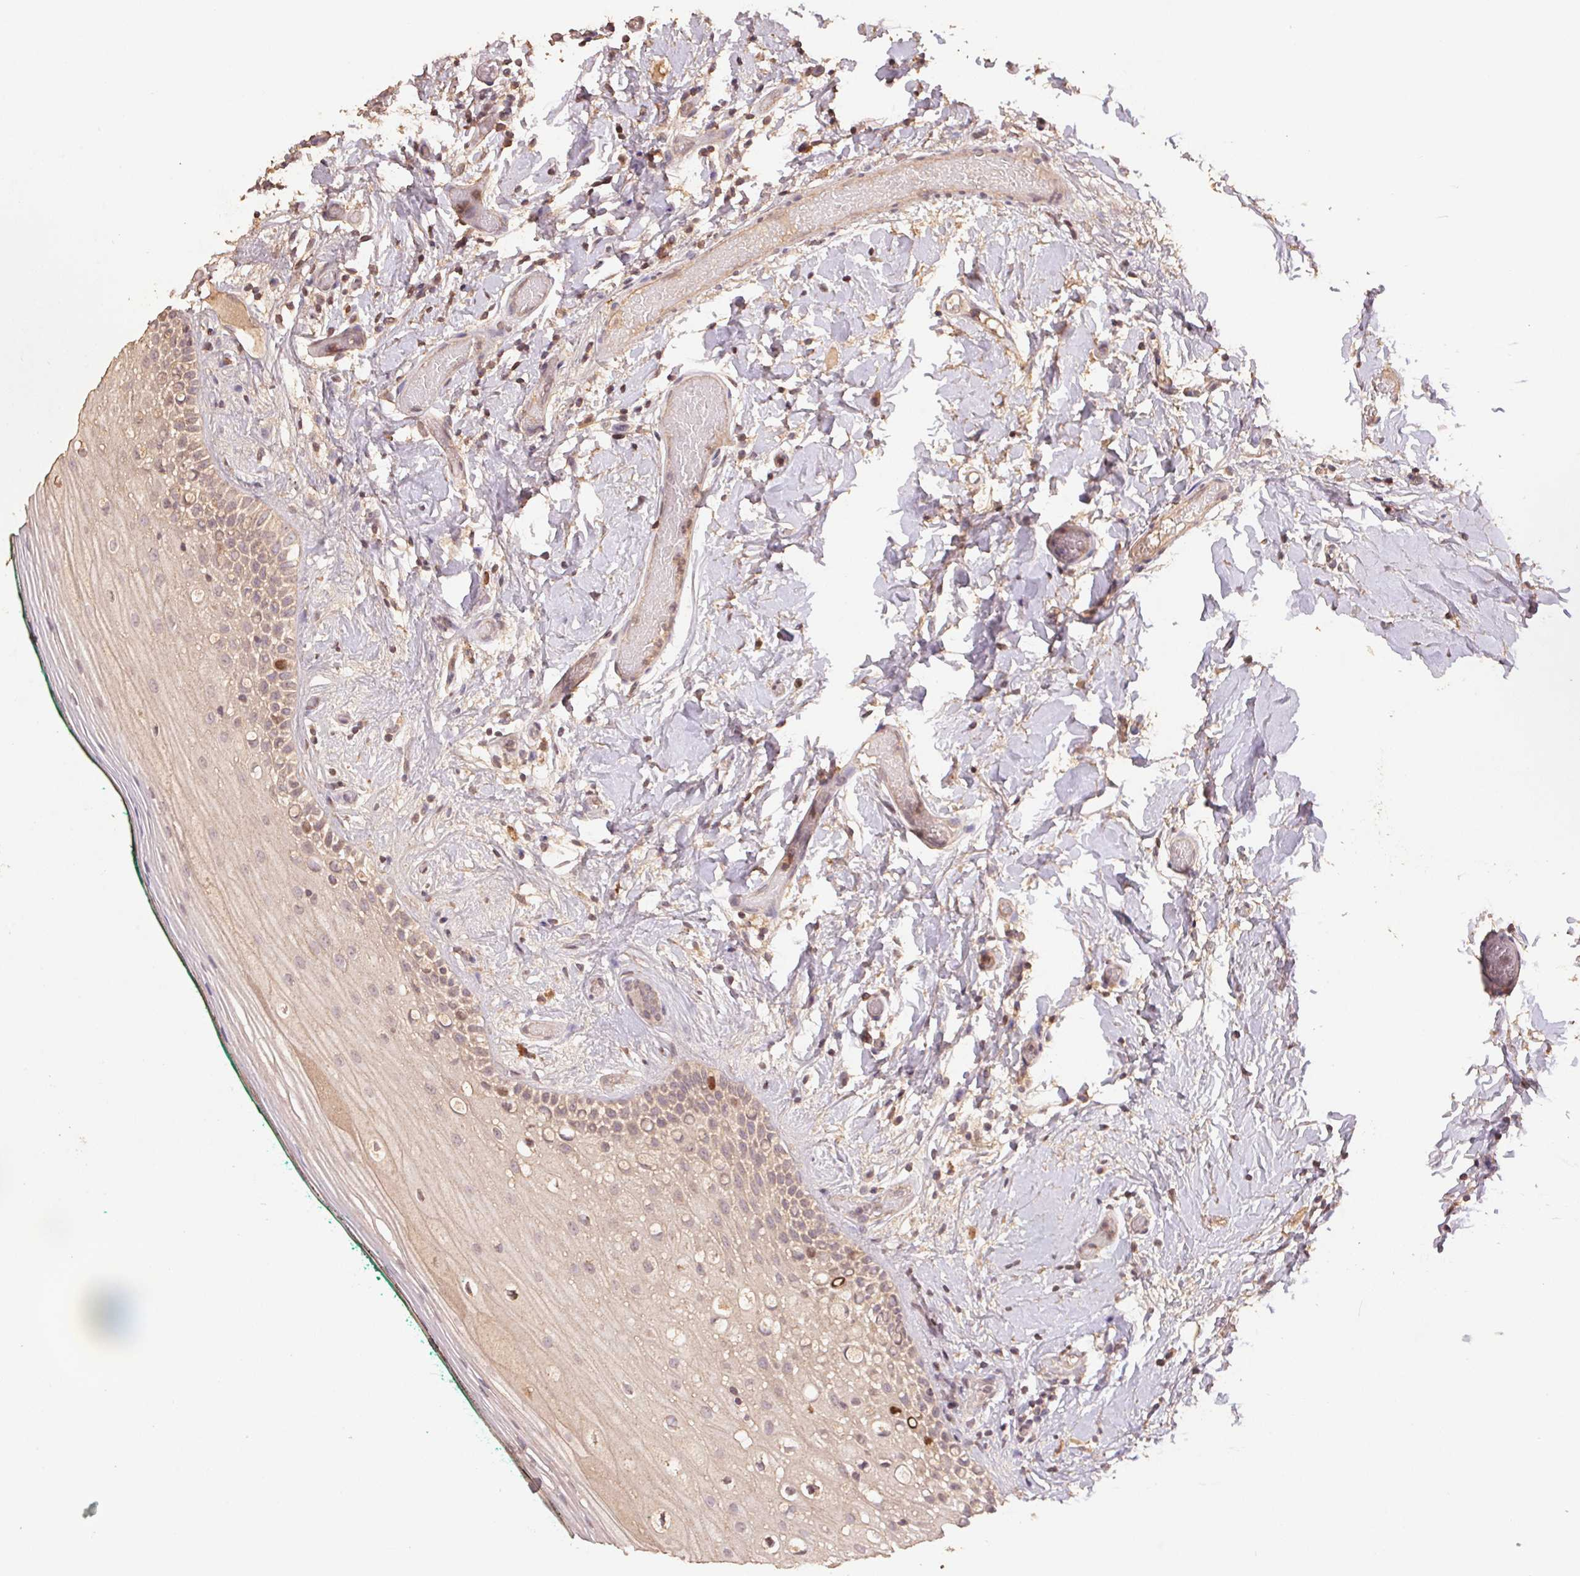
{"staining": {"intensity": "moderate", "quantity": "<25%", "location": "nuclear"}, "tissue": "oral mucosa", "cell_type": "Squamous epithelial cells", "image_type": "normal", "snomed": [{"axis": "morphology", "description": "Normal tissue, NOS"}, {"axis": "topography", "description": "Oral tissue"}], "caption": "High-power microscopy captured an IHC image of unremarkable oral mucosa, revealing moderate nuclear expression in approximately <25% of squamous epithelial cells. Nuclei are stained in blue.", "gene": "CENPF", "patient": {"sex": "female", "age": 83}}